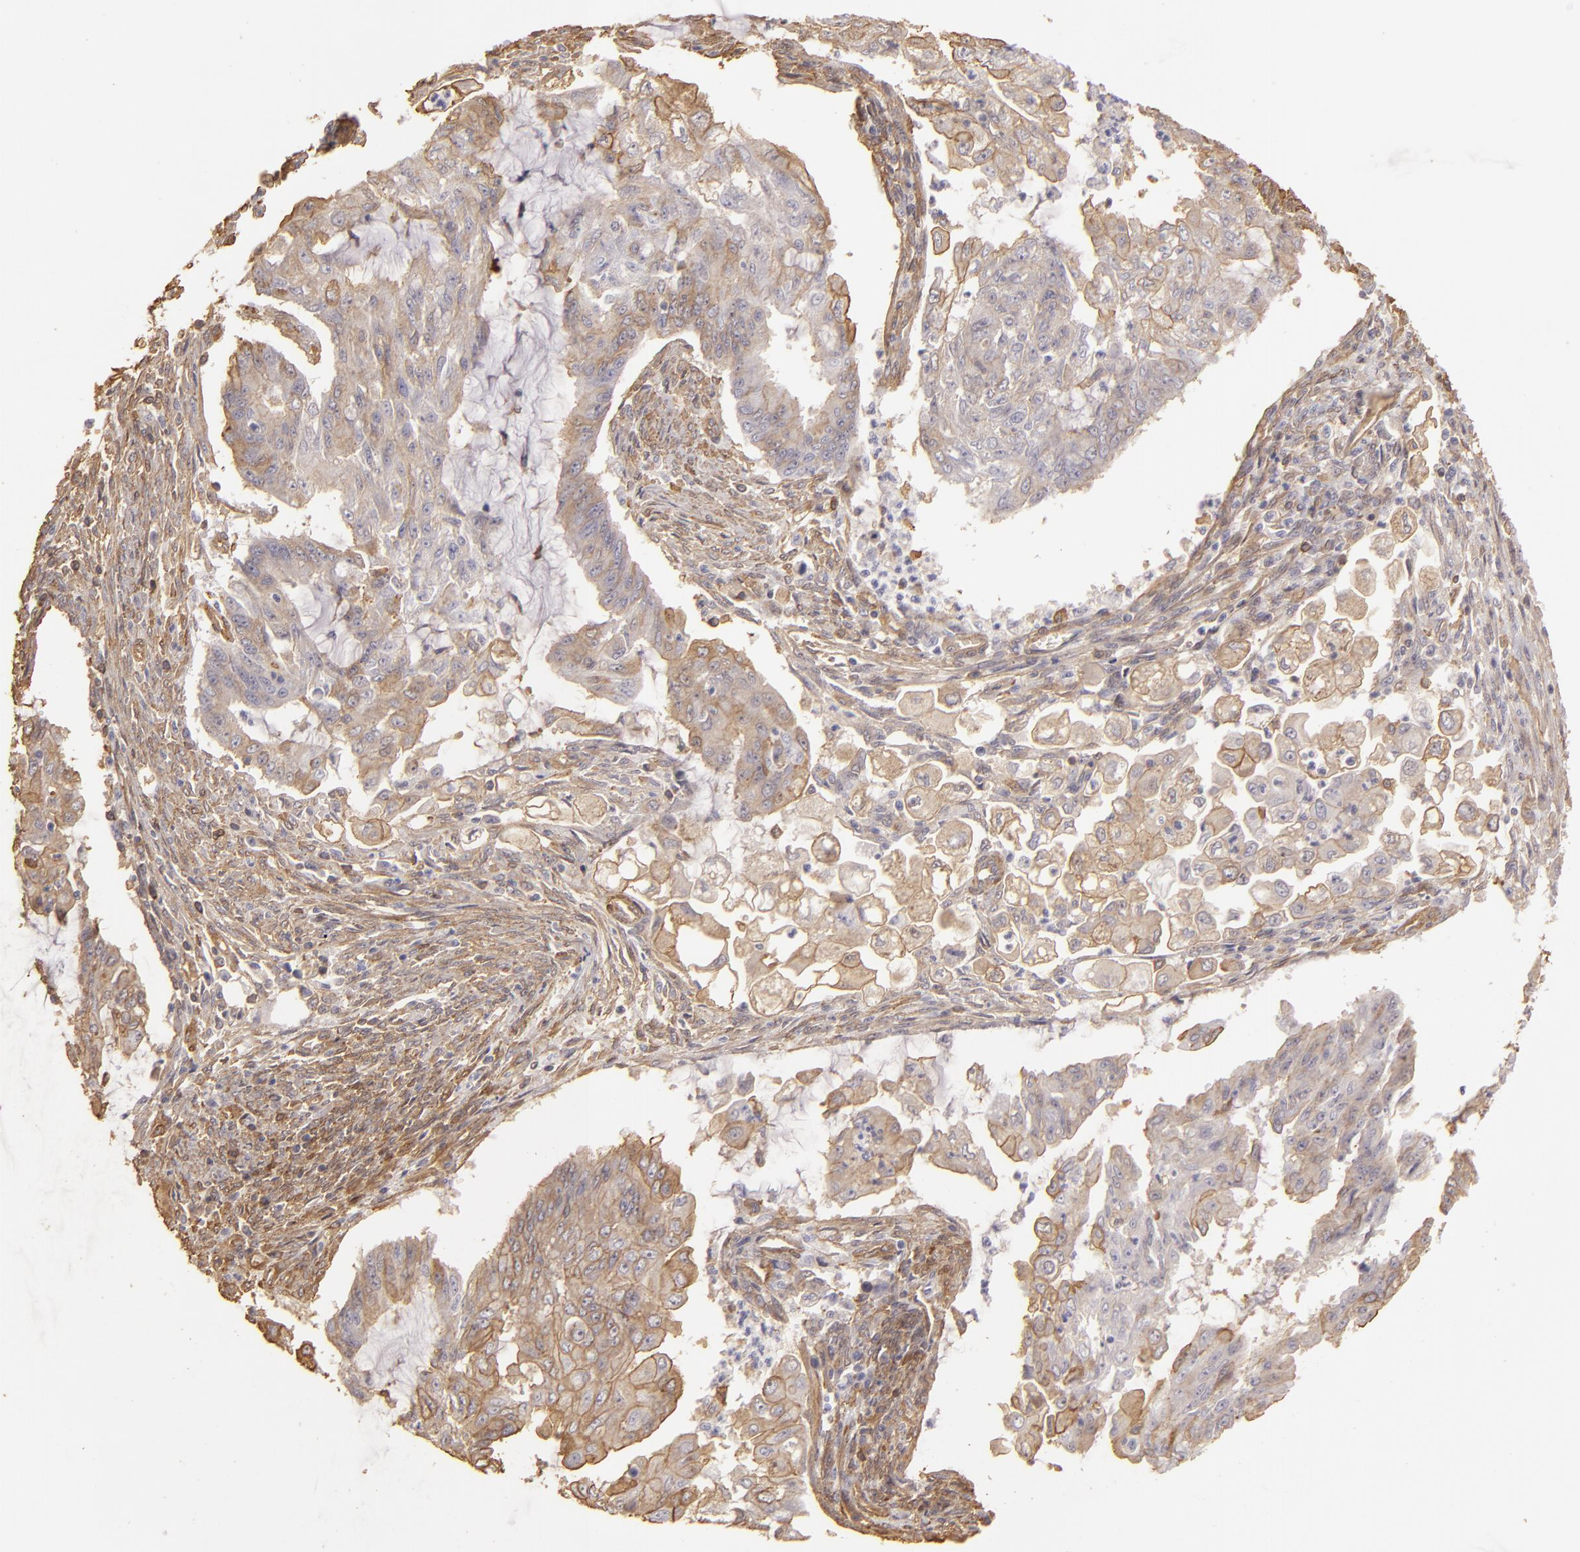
{"staining": {"intensity": "weak", "quantity": ">75%", "location": "cytoplasmic/membranous"}, "tissue": "endometrial cancer", "cell_type": "Tumor cells", "image_type": "cancer", "snomed": [{"axis": "morphology", "description": "Adenocarcinoma, NOS"}, {"axis": "topography", "description": "Endometrium"}], "caption": "Immunohistochemistry micrograph of neoplastic tissue: endometrial adenocarcinoma stained using immunohistochemistry (IHC) reveals low levels of weak protein expression localized specifically in the cytoplasmic/membranous of tumor cells, appearing as a cytoplasmic/membranous brown color.", "gene": "HSPB6", "patient": {"sex": "female", "age": 75}}